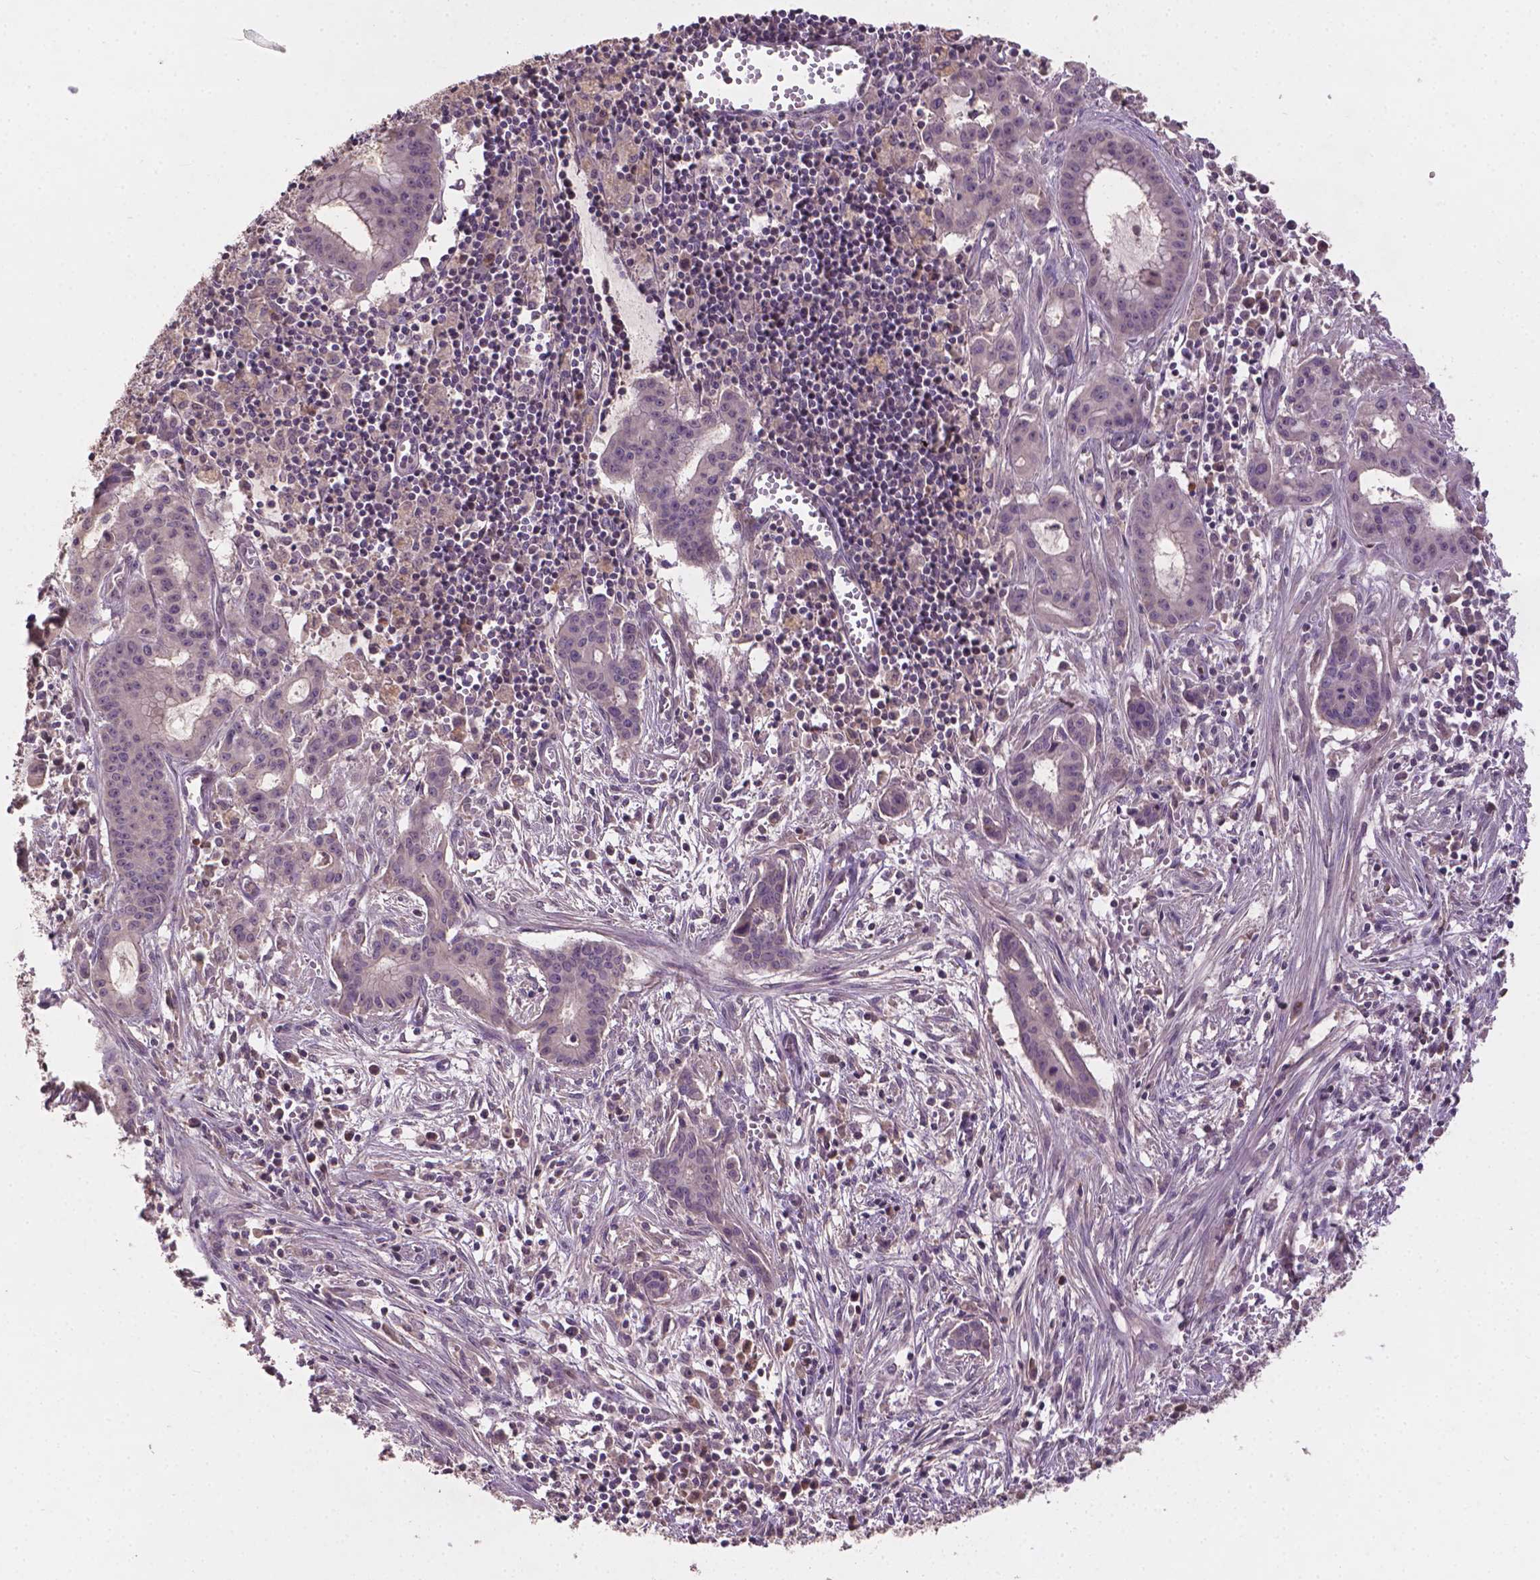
{"staining": {"intensity": "negative", "quantity": "none", "location": "none"}, "tissue": "pancreatic cancer", "cell_type": "Tumor cells", "image_type": "cancer", "snomed": [{"axis": "morphology", "description": "Adenocarcinoma, NOS"}, {"axis": "topography", "description": "Pancreas"}], "caption": "Tumor cells are negative for protein expression in human pancreatic adenocarcinoma.", "gene": "SOX17", "patient": {"sex": "male", "age": 48}}